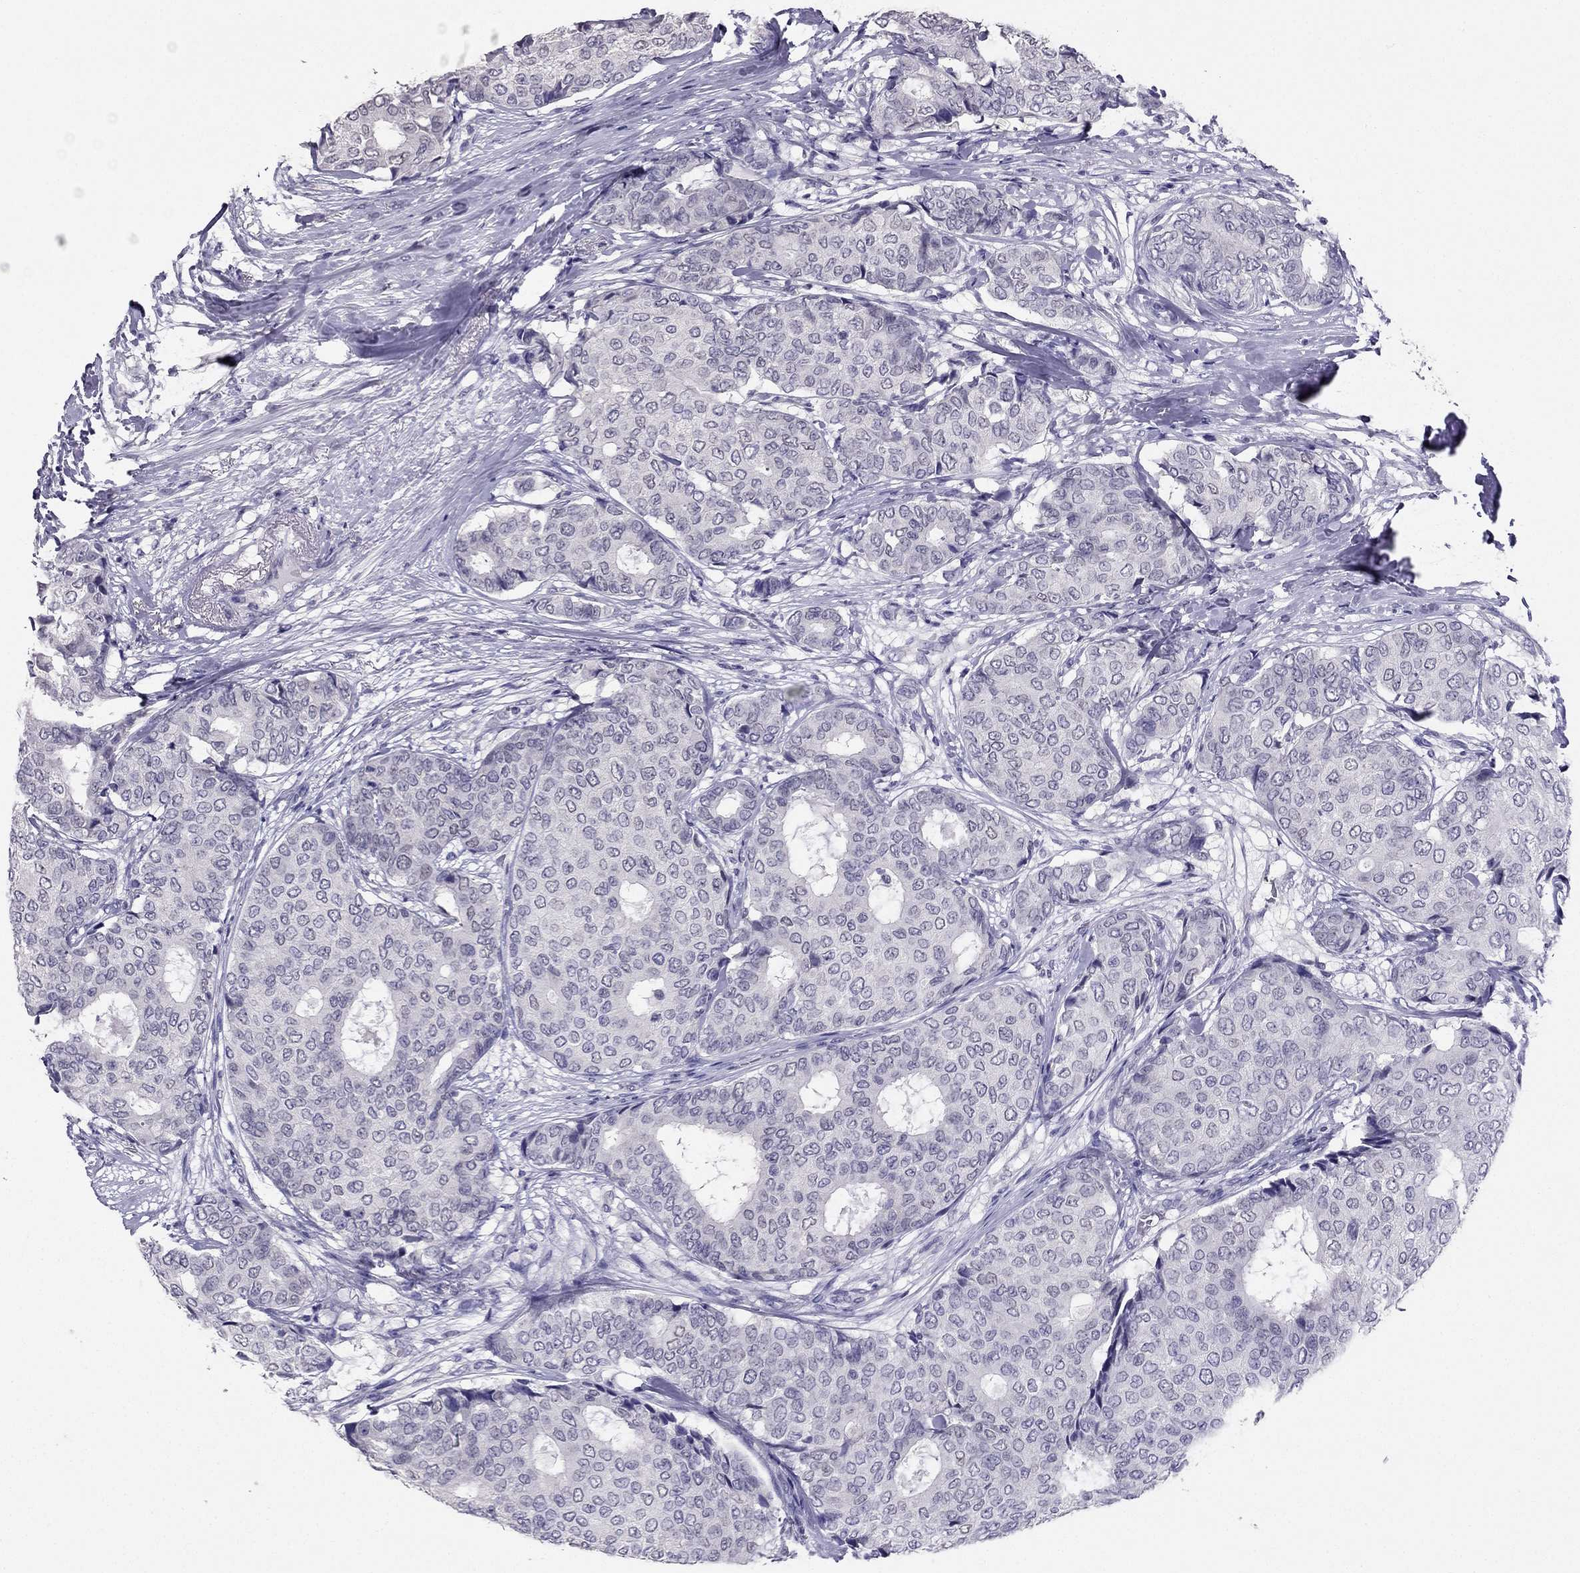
{"staining": {"intensity": "negative", "quantity": "none", "location": "none"}, "tissue": "breast cancer", "cell_type": "Tumor cells", "image_type": "cancer", "snomed": [{"axis": "morphology", "description": "Duct carcinoma"}, {"axis": "topography", "description": "Breast"}], "caption": "An image of breast infiltrating ductal carcinoma stained for a protein exhibits no brown staining in tumor cells.", "gene": "ARID3A", "patient": {"sex": "female", "age": 75}}